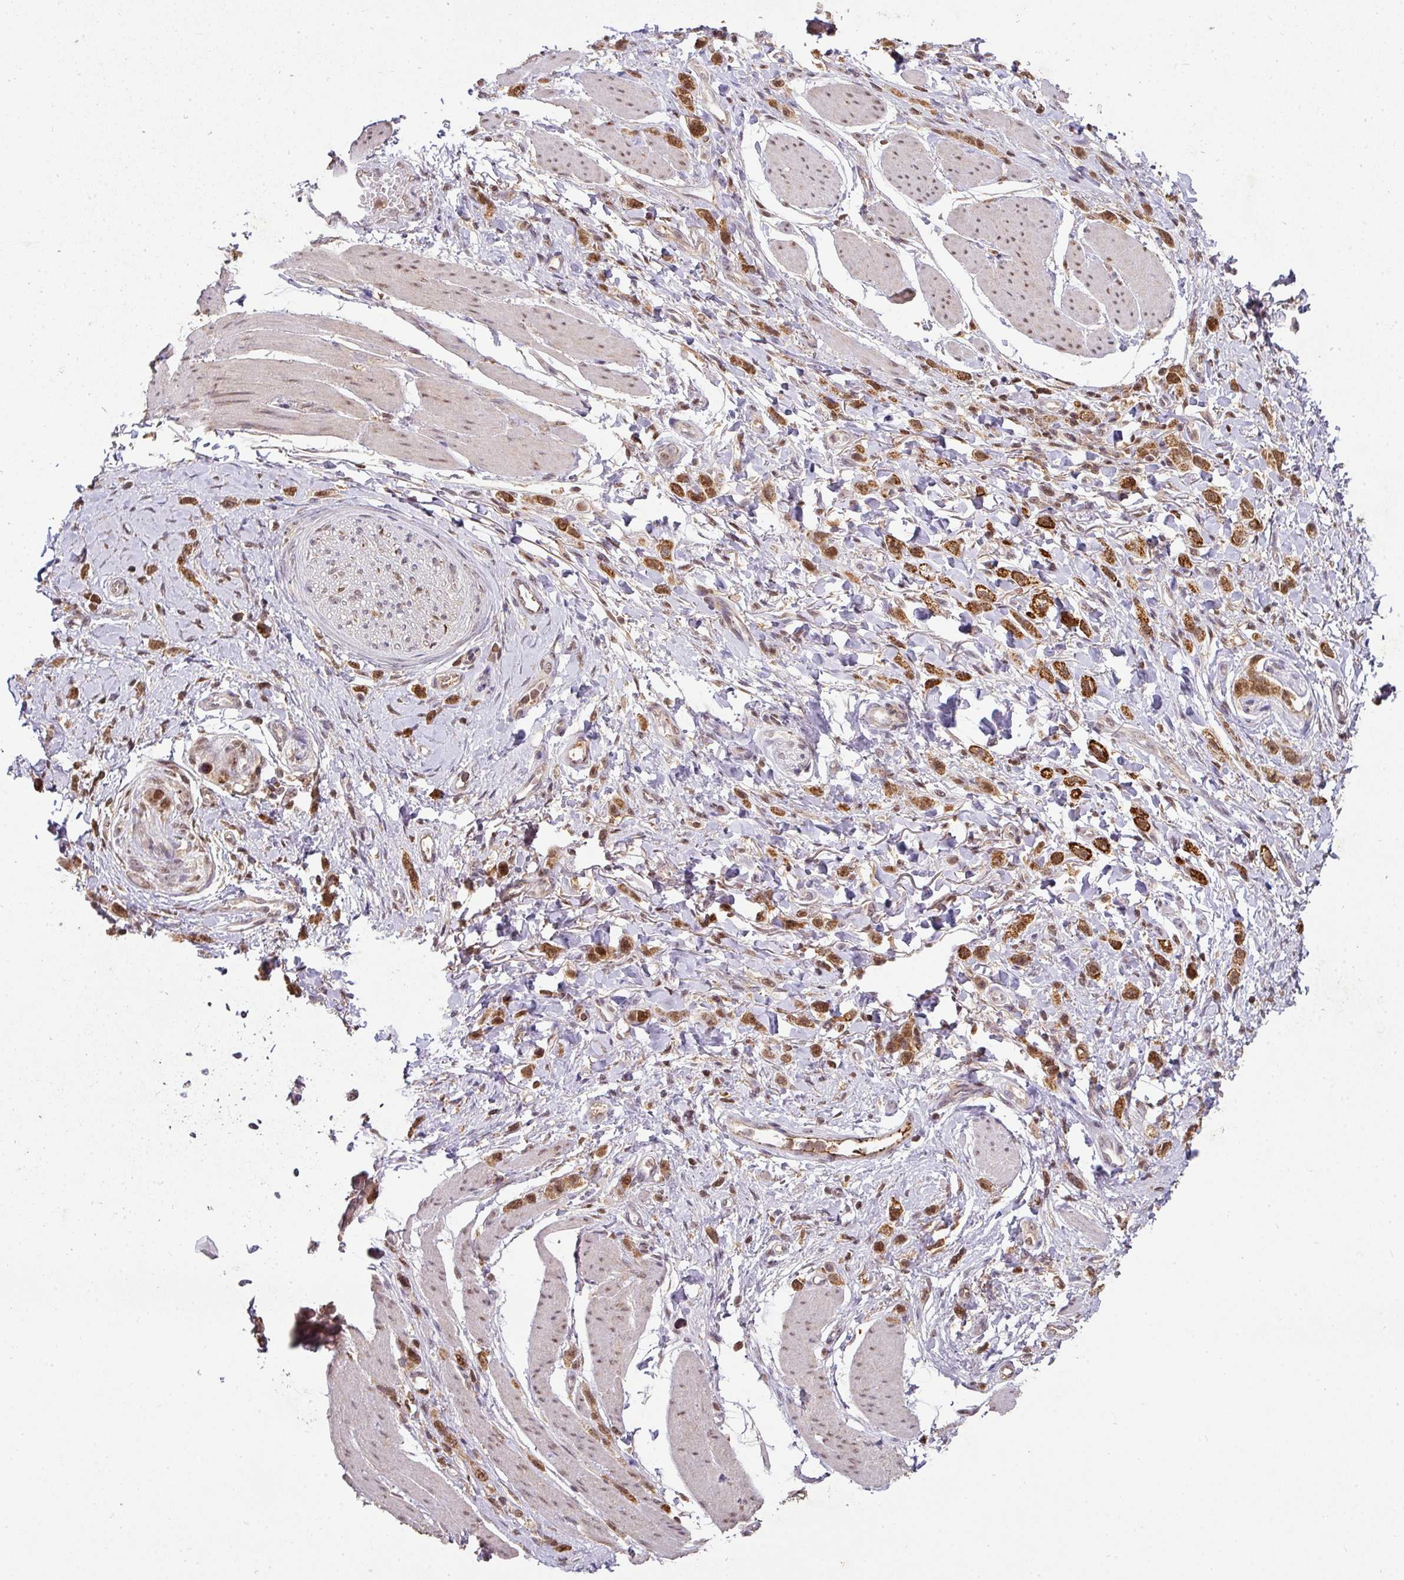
{"staining": {"intensity": "moderate", "quantity": ">75%", "location": "cytoplasmic/membranous,nuclear"}, "tissue": "stomach cancer", "cell_type": "Tumor cells", "image_type": "cancer", "snomed": [{"axis": "morphology", "description": "Adenocarcinoma, NOS"}, {"axis": "topography", "description": "Stomach"}], "caption": "Moderate cytoplasmic/membranous and nuclear staining for a protein is seen in about >75% of tumor cells of stomach cancer (adenocarcinoma) using immunohistochemistry (IHC).", "gene": "RANBP9", "patient": {"sex": "female", "age": 65}}